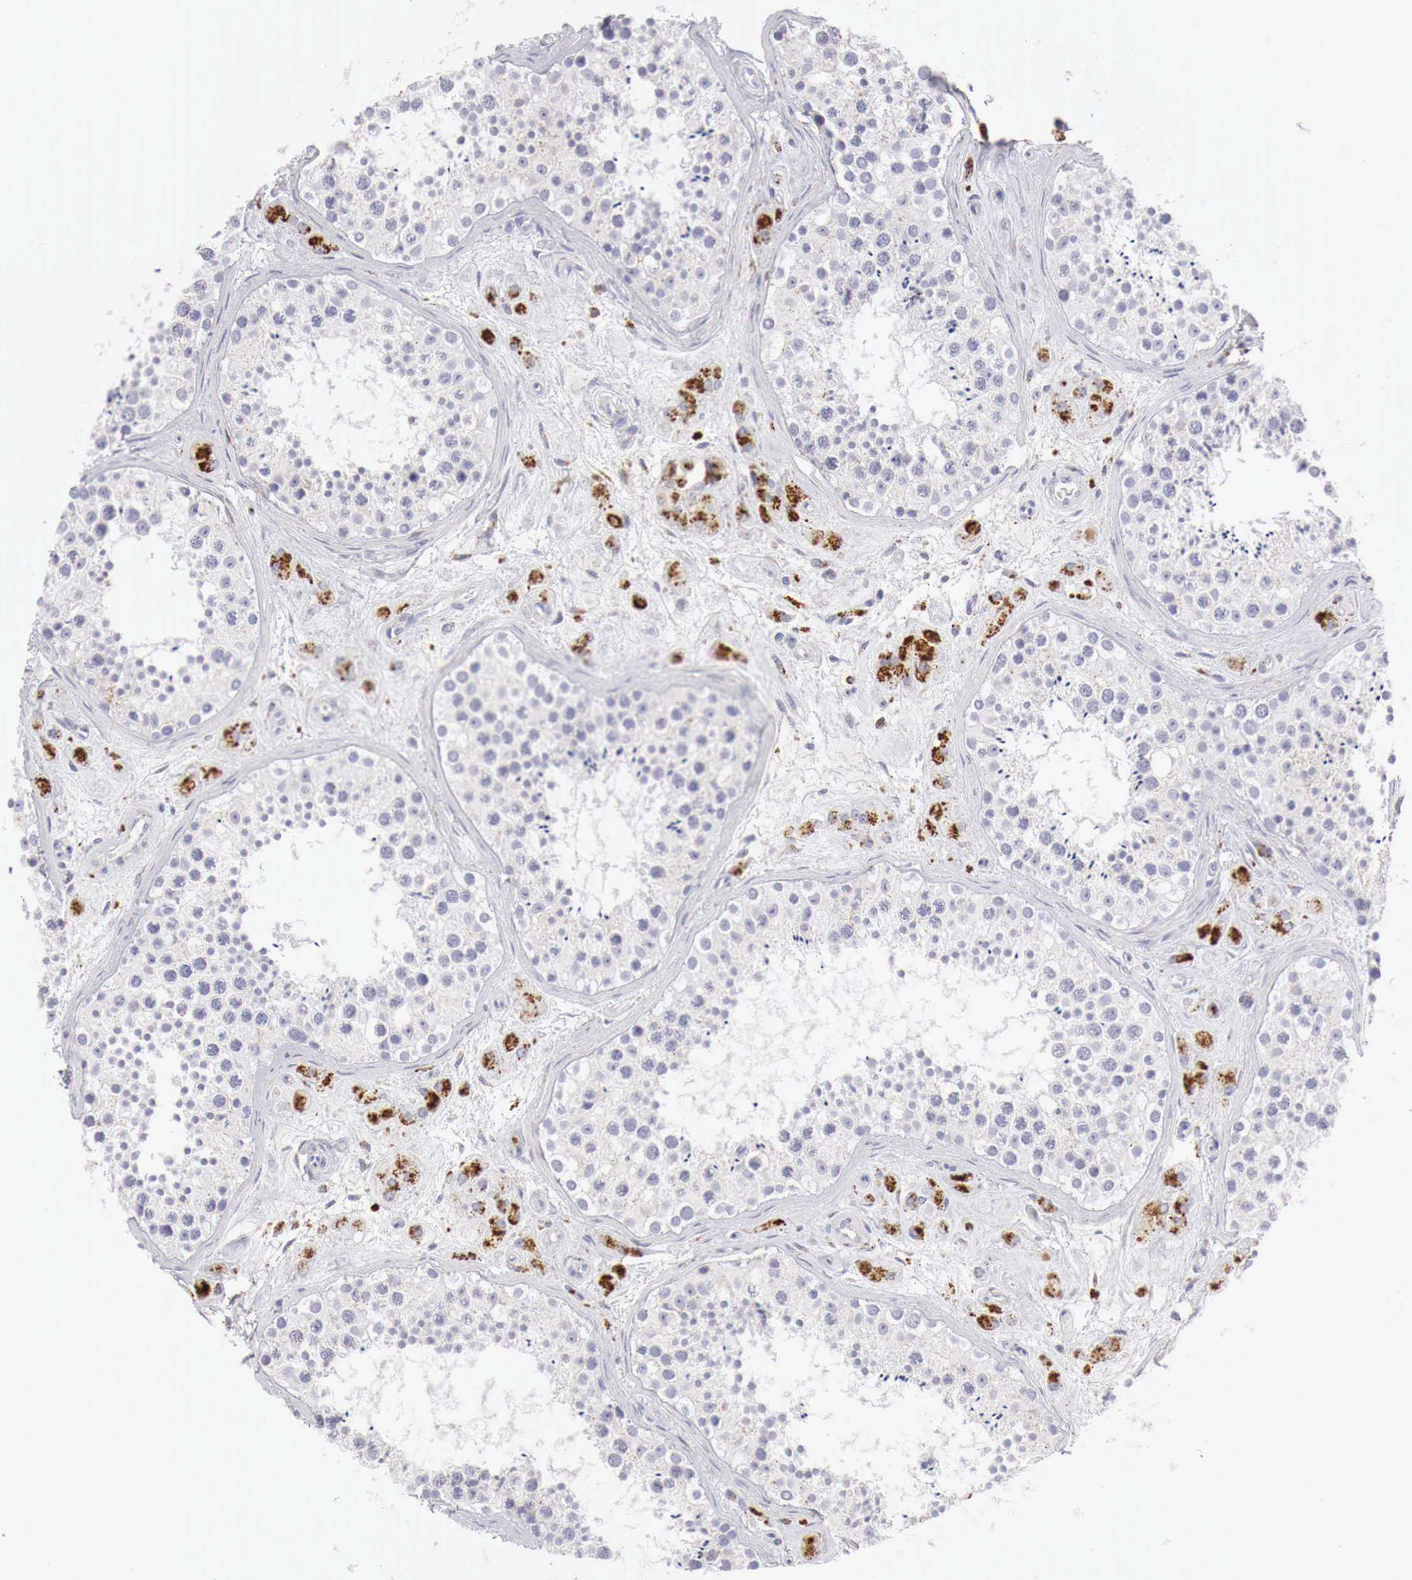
{"staining": {"intensity": "negative", "quantity": "none", "location": "none"}, "tissue": "testis", "cell_type": "Cells in seminiferous ducts", "image_type": "normal", "snomed": [{"axis": "morphology", "description": "Normal tissue, NOS"}, {"axis": "topography", "description": "Testis"}], "caption": "A high-resolution photomicrograph shows immunohistochemistry staining of benign testis, which displays no significant staining in cells in seminiferous ducts. (Stains: DAB (3,3'-diaminobenzidine) immunohistochemistry with hematoxylin counter stain, Microscopy: brightfield microscopy at high magnification).", "gene": "GLA", "patient": {"sex": "male", "age": 38}}